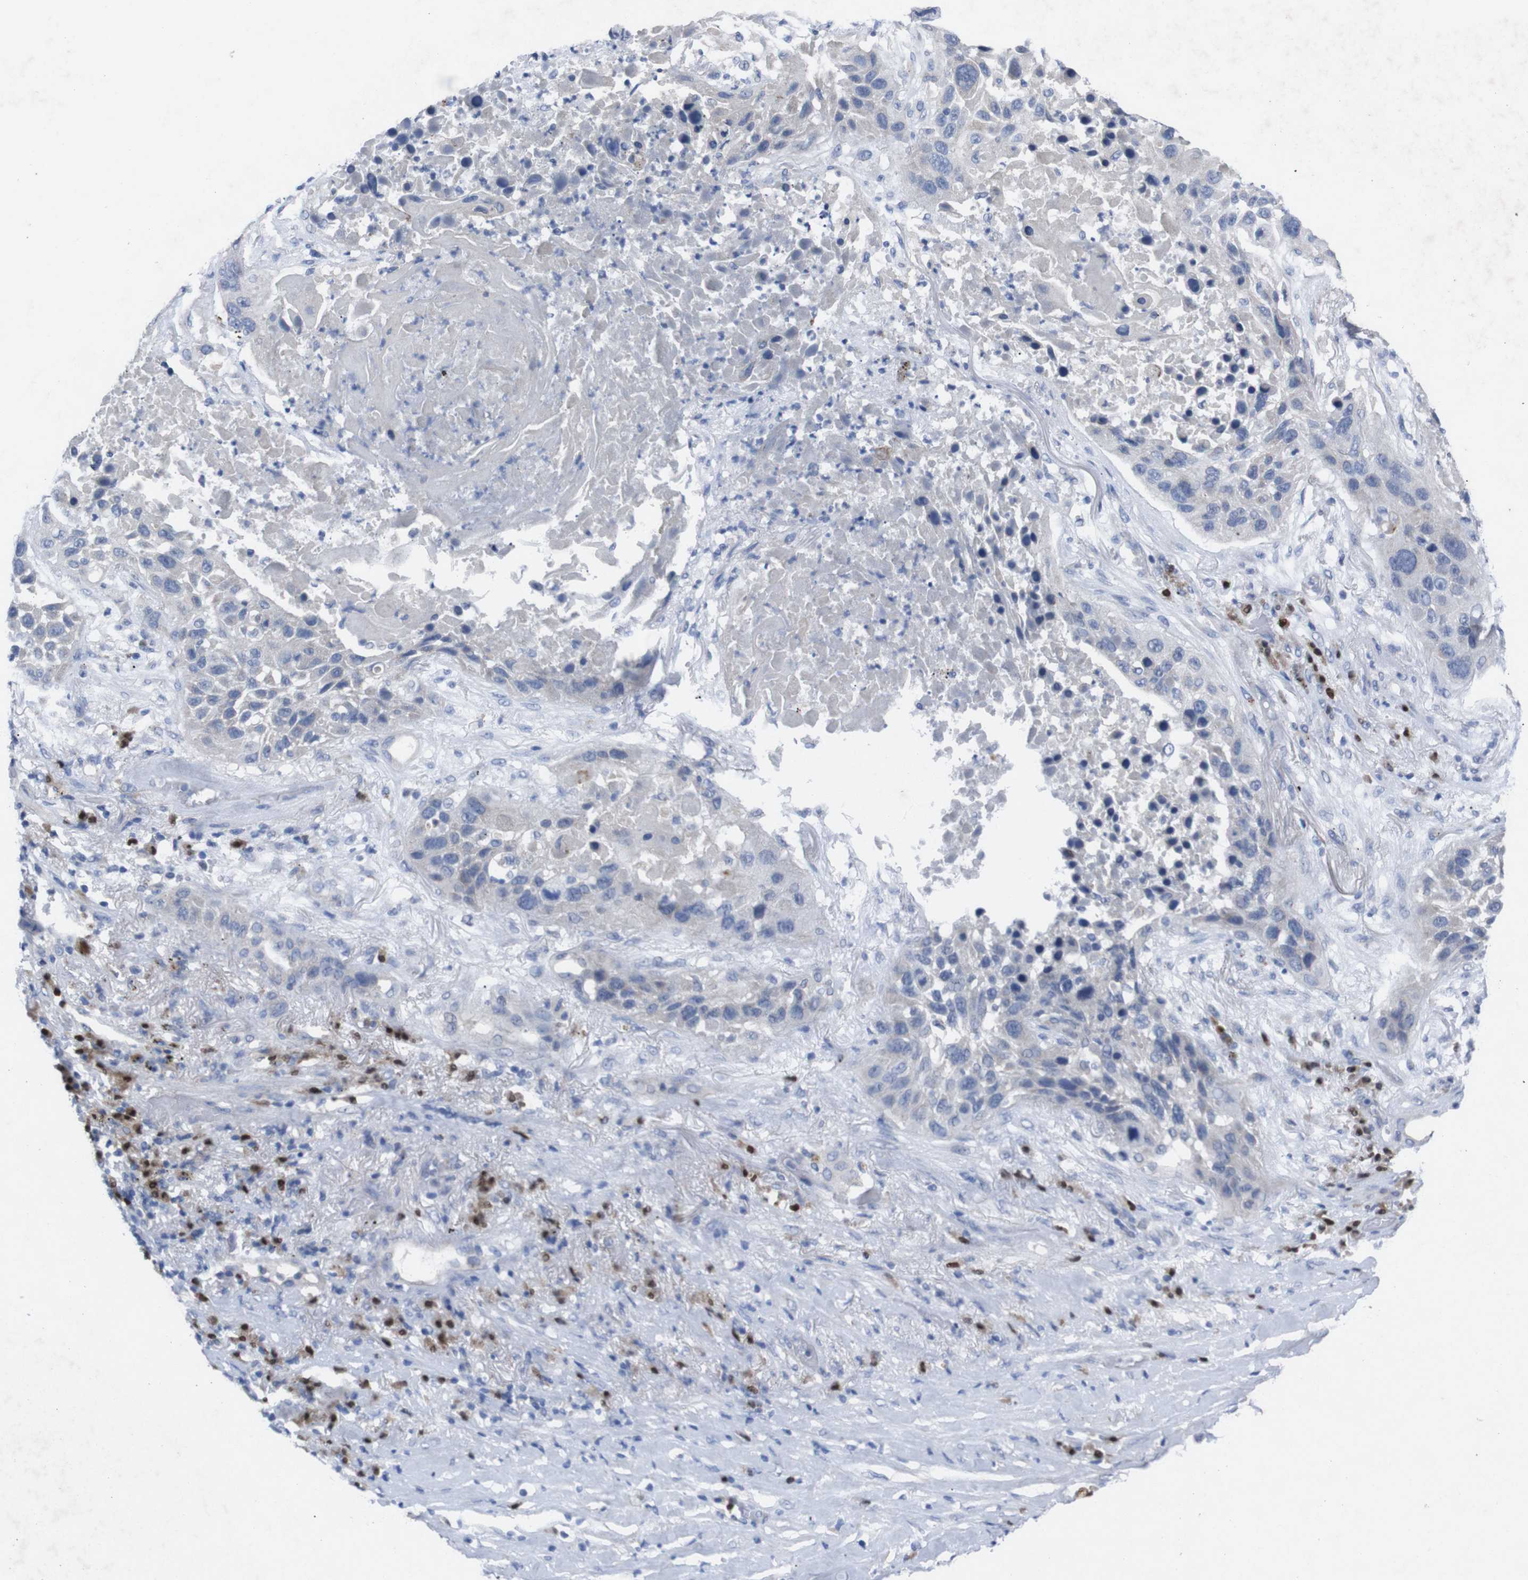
{"staining": {"intensity": "negative", "quantity": "none", "location": "none"}, "tissue": "lung cancer", "cell_type": "Tumor cells", "image_type": "cancer", "snomed": [{"axis": "morphology", "description": "Squamous cell carcinoma, NOS"}, {"axis": "topography", "description": "Lung"}], "caption": "Tumor cells show no significant staining in lung cancer (squamous cell carcinoma). (Brightfield microscopy of DAB immunohistochemistry at high magnification).", "gene": "IRF4", "patient": {"sex": "male", "age": 57}}